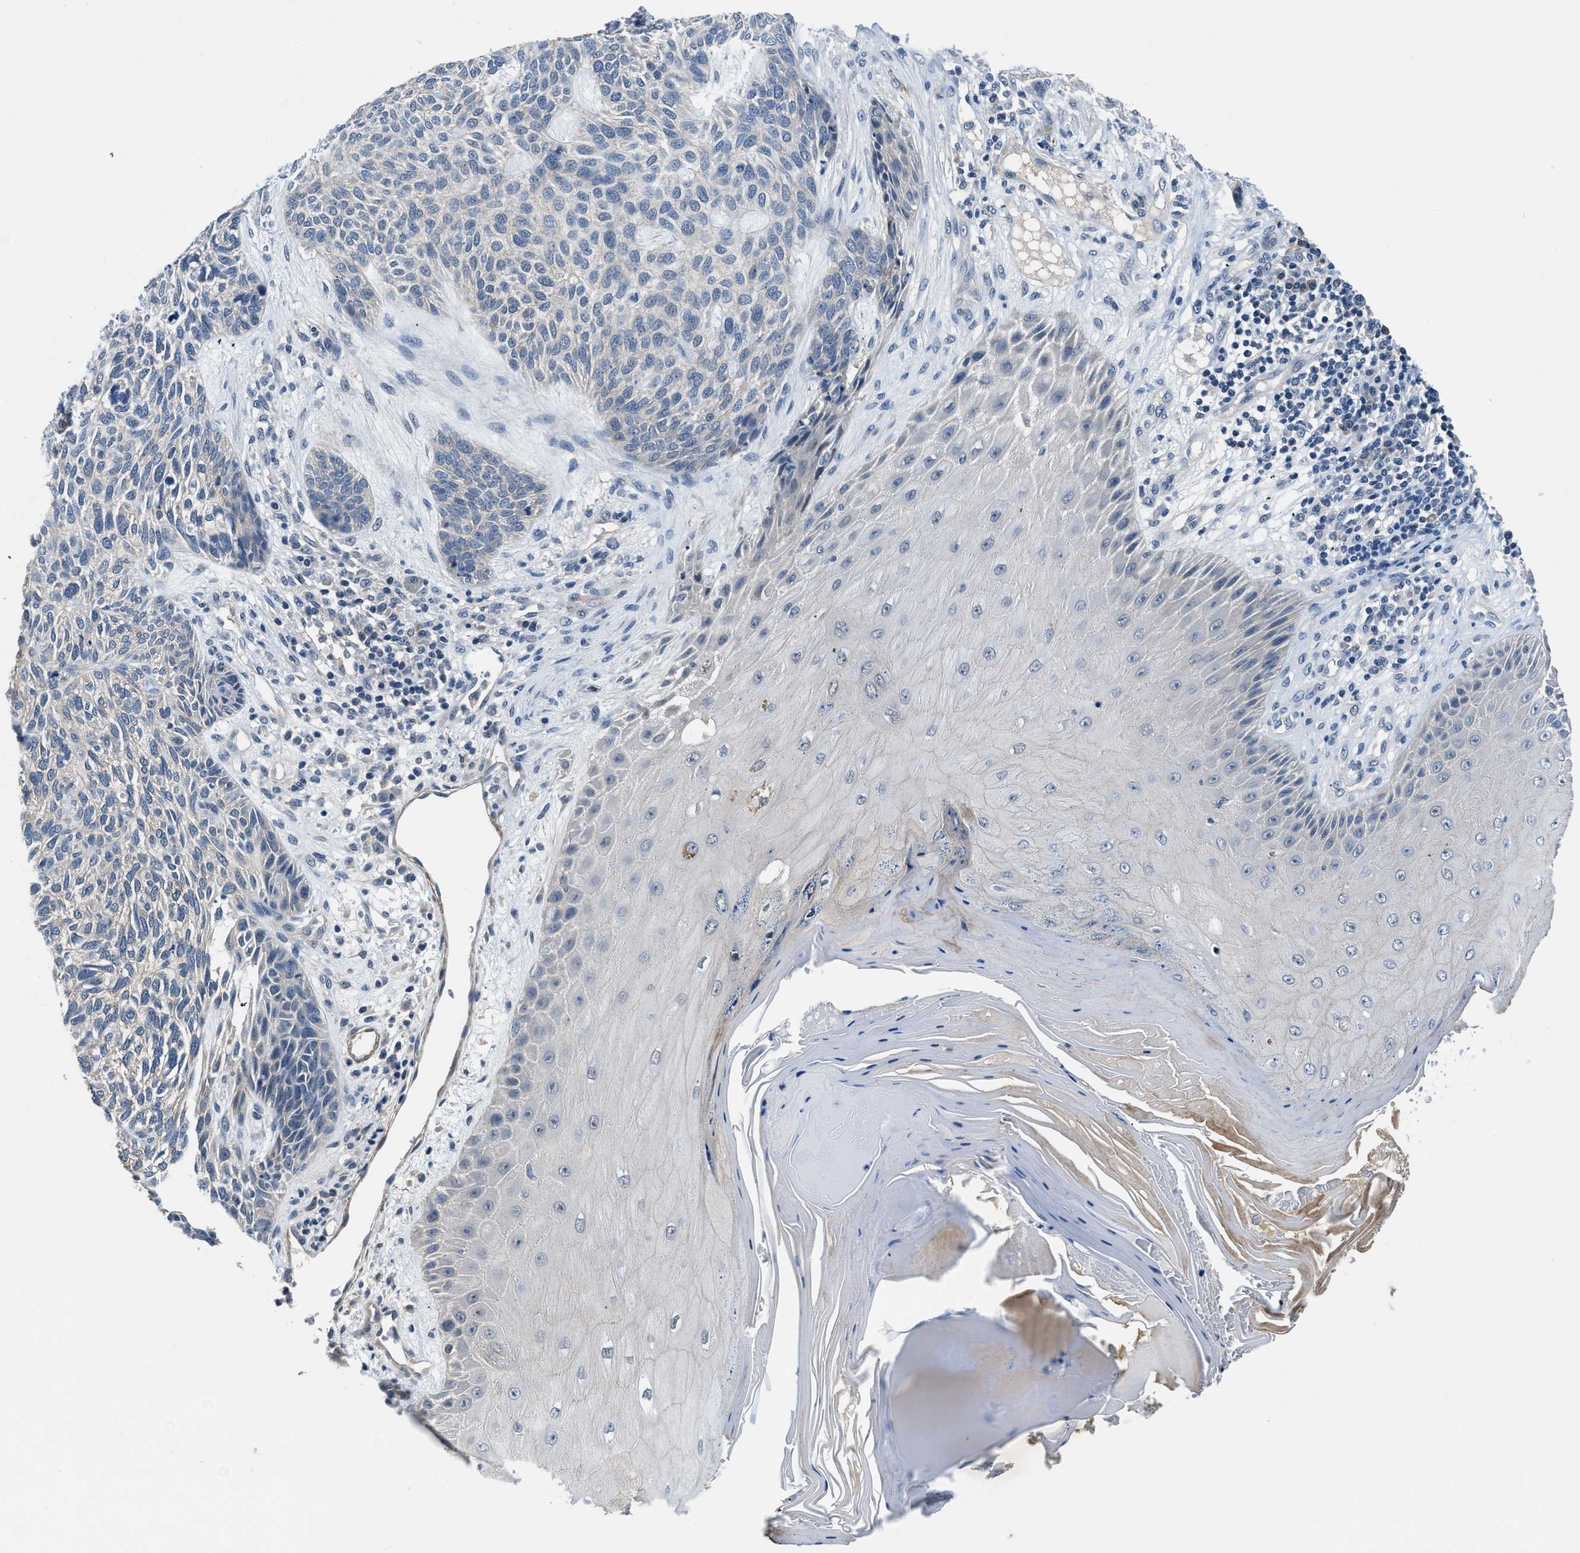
{"staining": {"intensity": "weak", "quantity": "<25%", "location": "cytoplasmic/membranous"}, "tissue": "skin cancer", "cell_type": "Tumor cells", "image_type": "cancer", "snomed": [{"axis": "morphology", "description": "Basal cell carcinoma"}, {"axis": "topography", "description": "Skin"}], "caption": "There is no significant positivity in tumor cells of skin cancer.", "gene": "LANCL2", "patient": {"sex": "male", "age": 55}}